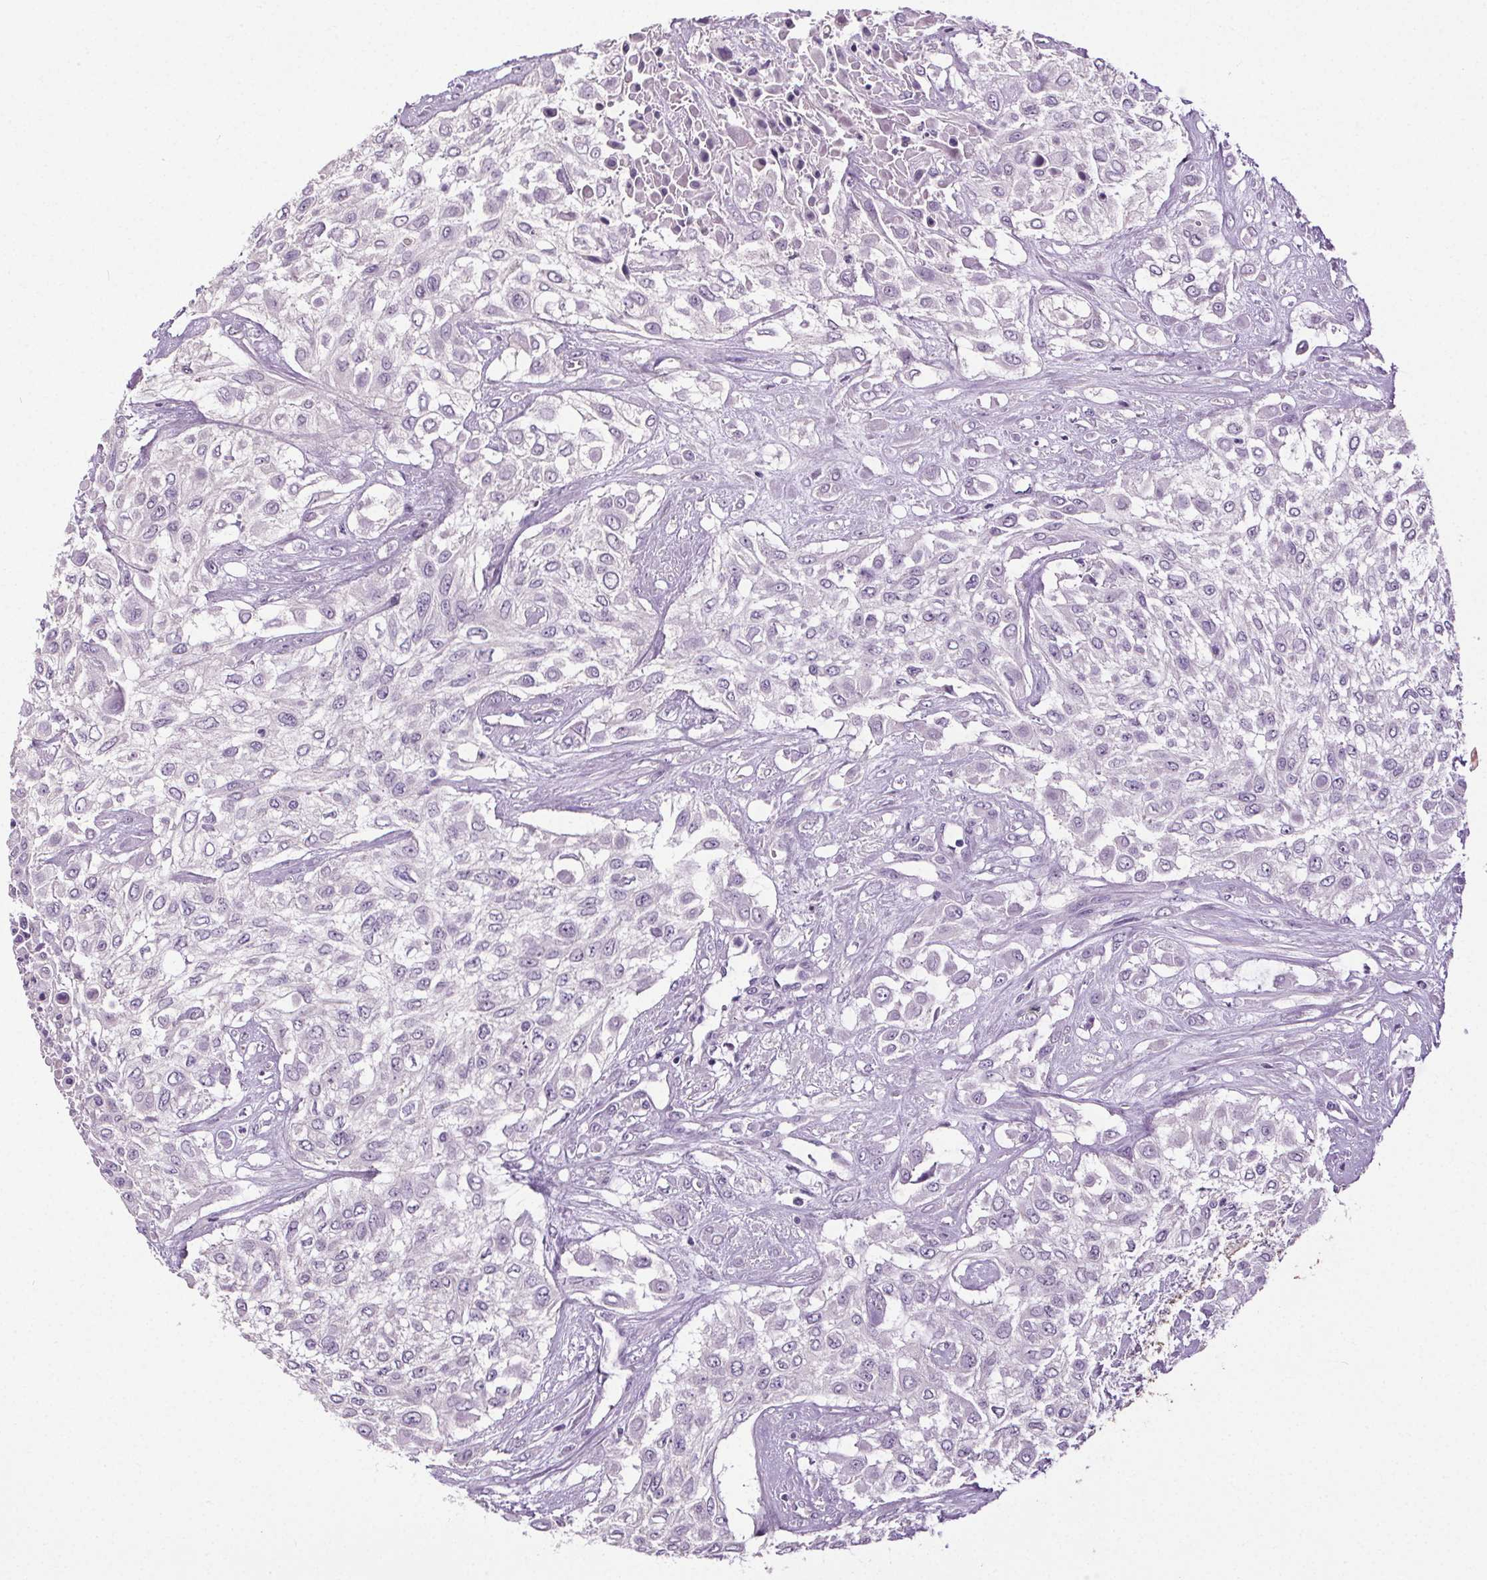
{"staining": {"intensity": "negative", "quantity": "none", "location": "none"}, "tissue": "urothelial cancer", "cell_type": "Tumor cells", "image_type": "cancer", "snomed": [{"axis": "morphology", "description": "Urothelial carcinoma, High grade"}, {"axis": "topography", "description": "Urinary bladder"}], "caption": "Human urothelial carcinoma (high-grade) stained for a protein using IHC reveals no staining in tumor cells.", "gene": "GPIHBP1", "patient": {"sex": "male", "age": 57}}